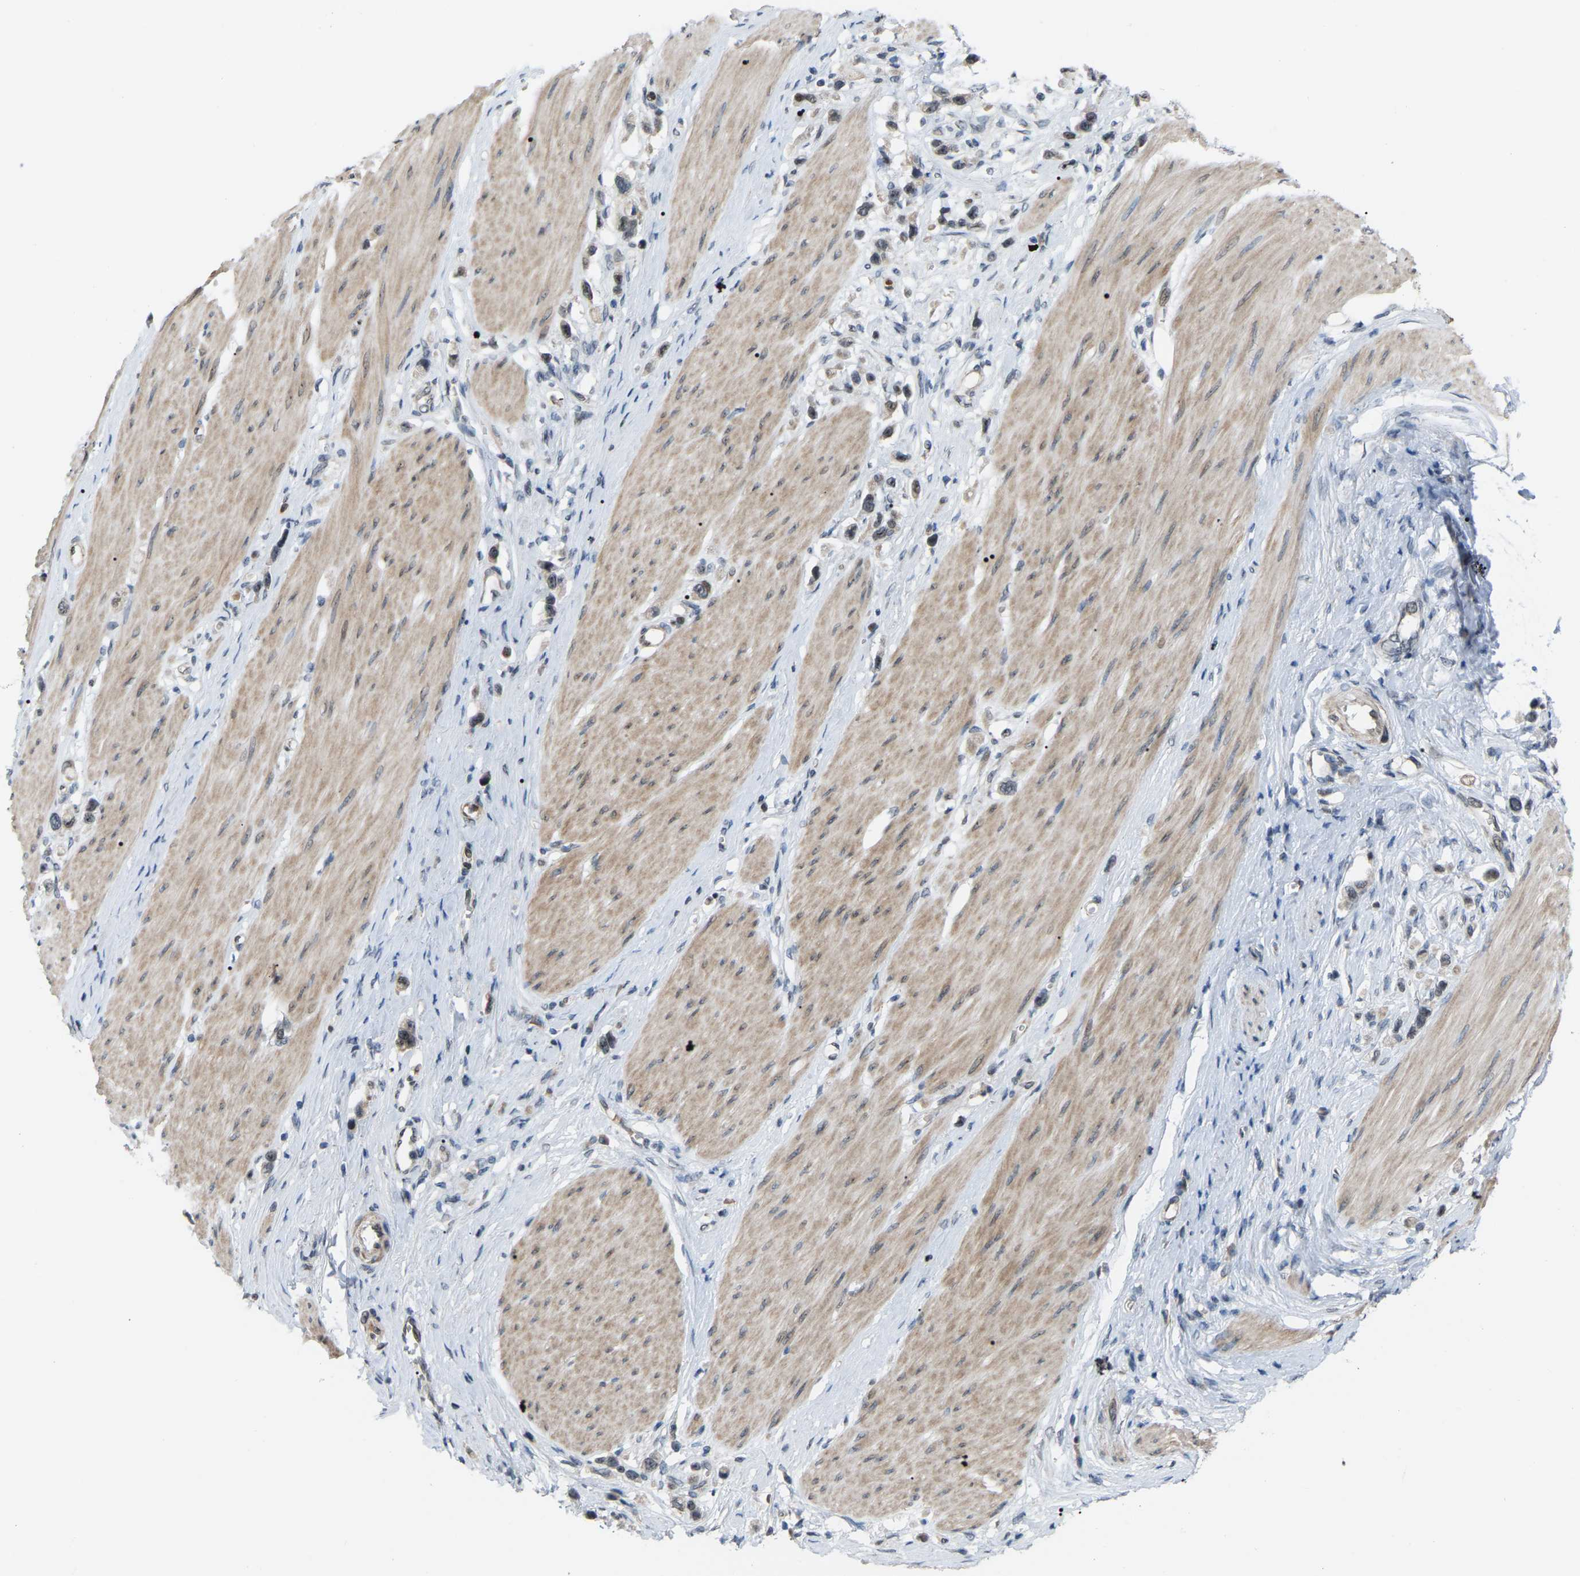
{"staining": {"intensity": "weak", "quantity": "<25%", "location": "nuclear"}, "tissue": "stomach cancer", "cell_type": "Tumor cells", "image_type": "cancer", "snomed": [{"axis": "morphology", "description": "Adenocarcinoma, NOS"}, {"axis": "topography", "description": "Stomach"}], "caption": "Tumor cells show no significant protein positivity in stomach adenocarcinoma.", "gene": "CROT", "patient": {"sex": "female", "age": 65}}